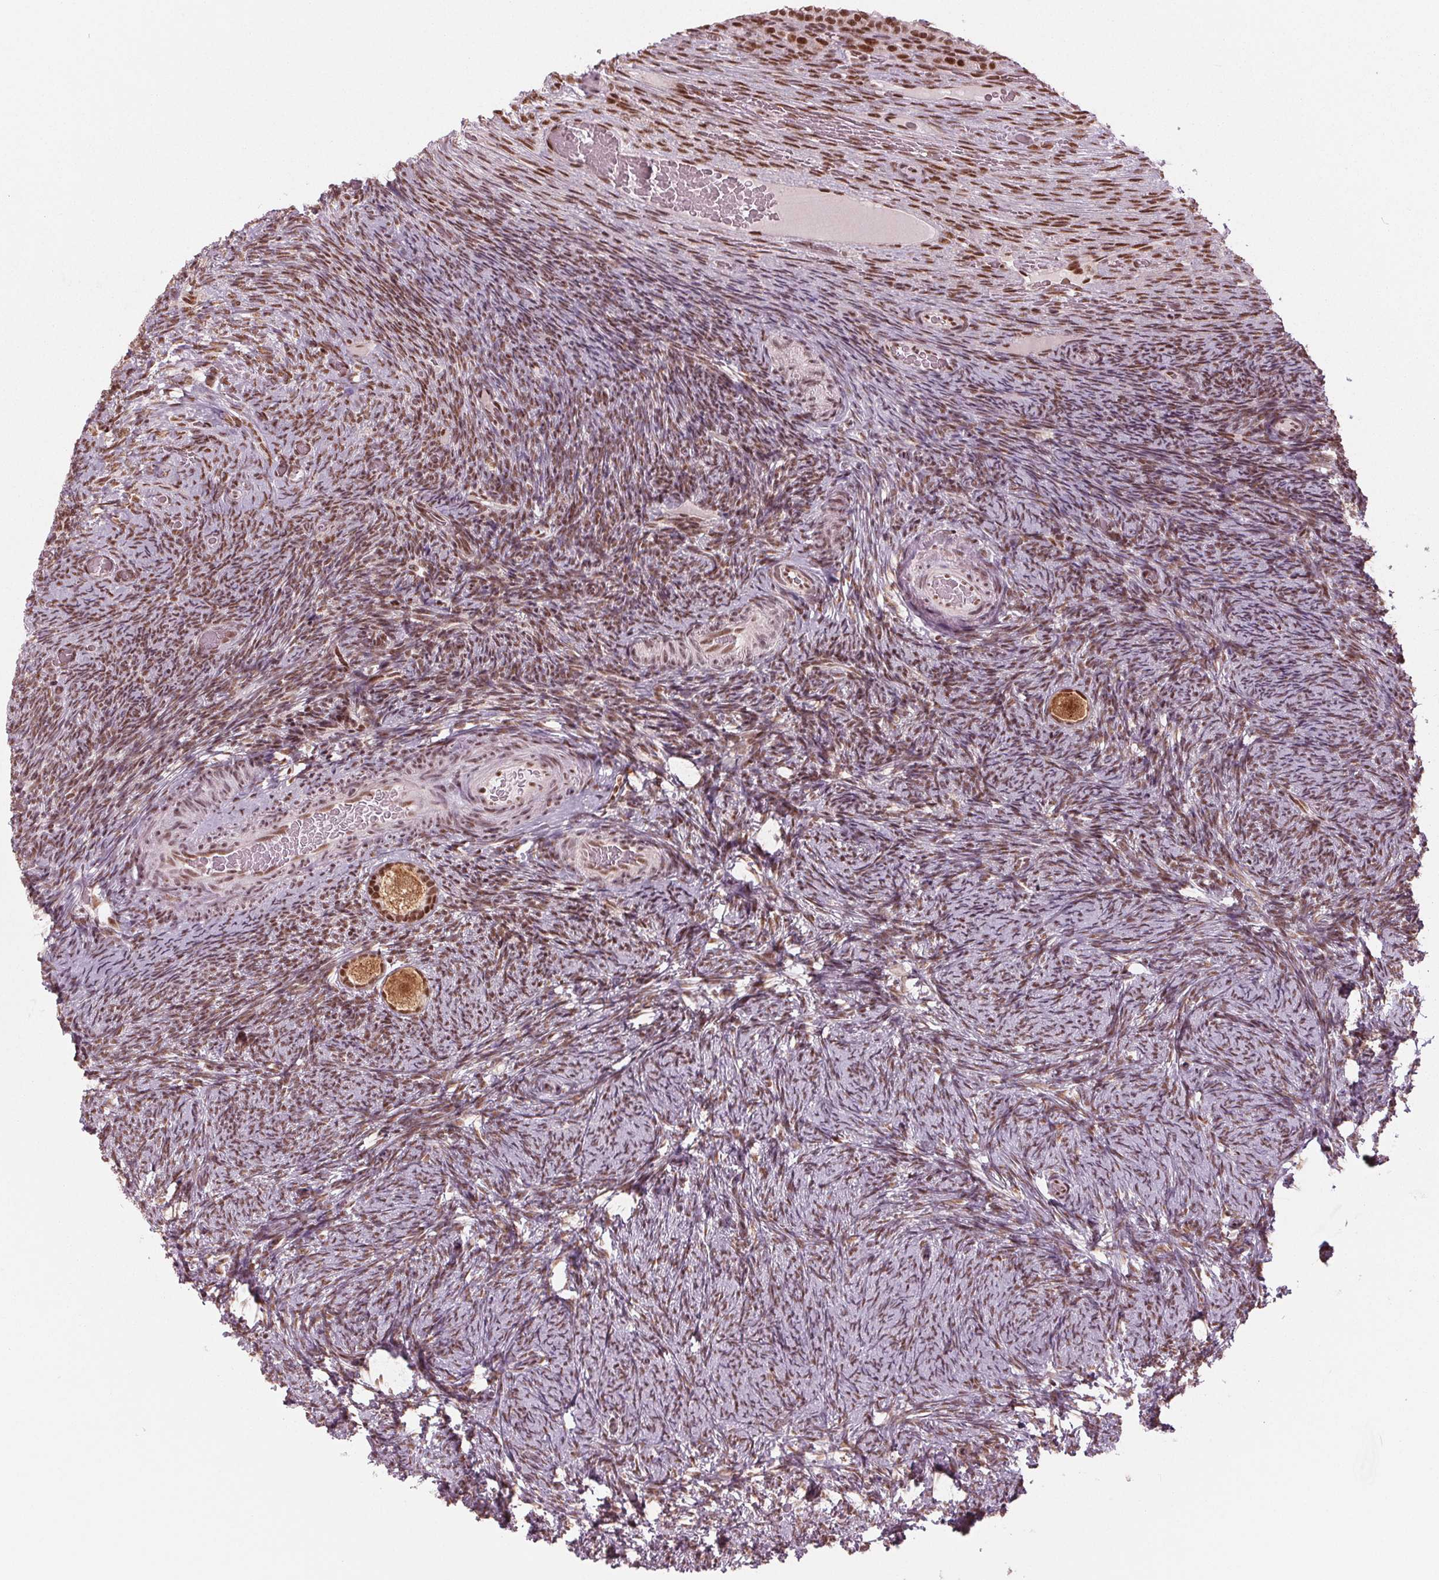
{"staining": {"intensity": "strong", "quantity": ">75%", "location": "cytoplasmic/membranous,nuclear"}, "tissue": "ovary", "cell_type": "Follicle cells", "image_type": "normal", "snomed": [{"axis": "morphology", "description": "Normal tissue, NOS"}, {"axis": "topography", "description": "Ovary"}], "caption": "Immunohistochemical staining of normal ovary displays >75% levels of strong cytoplasmic/membranous,nuclear protein staining in about >75% of follicle cells. The protein is shown in brown color, while the nuclei are stained blue.", "gene": "LSM2", "patient": {"sex": "female", "age": 34}}